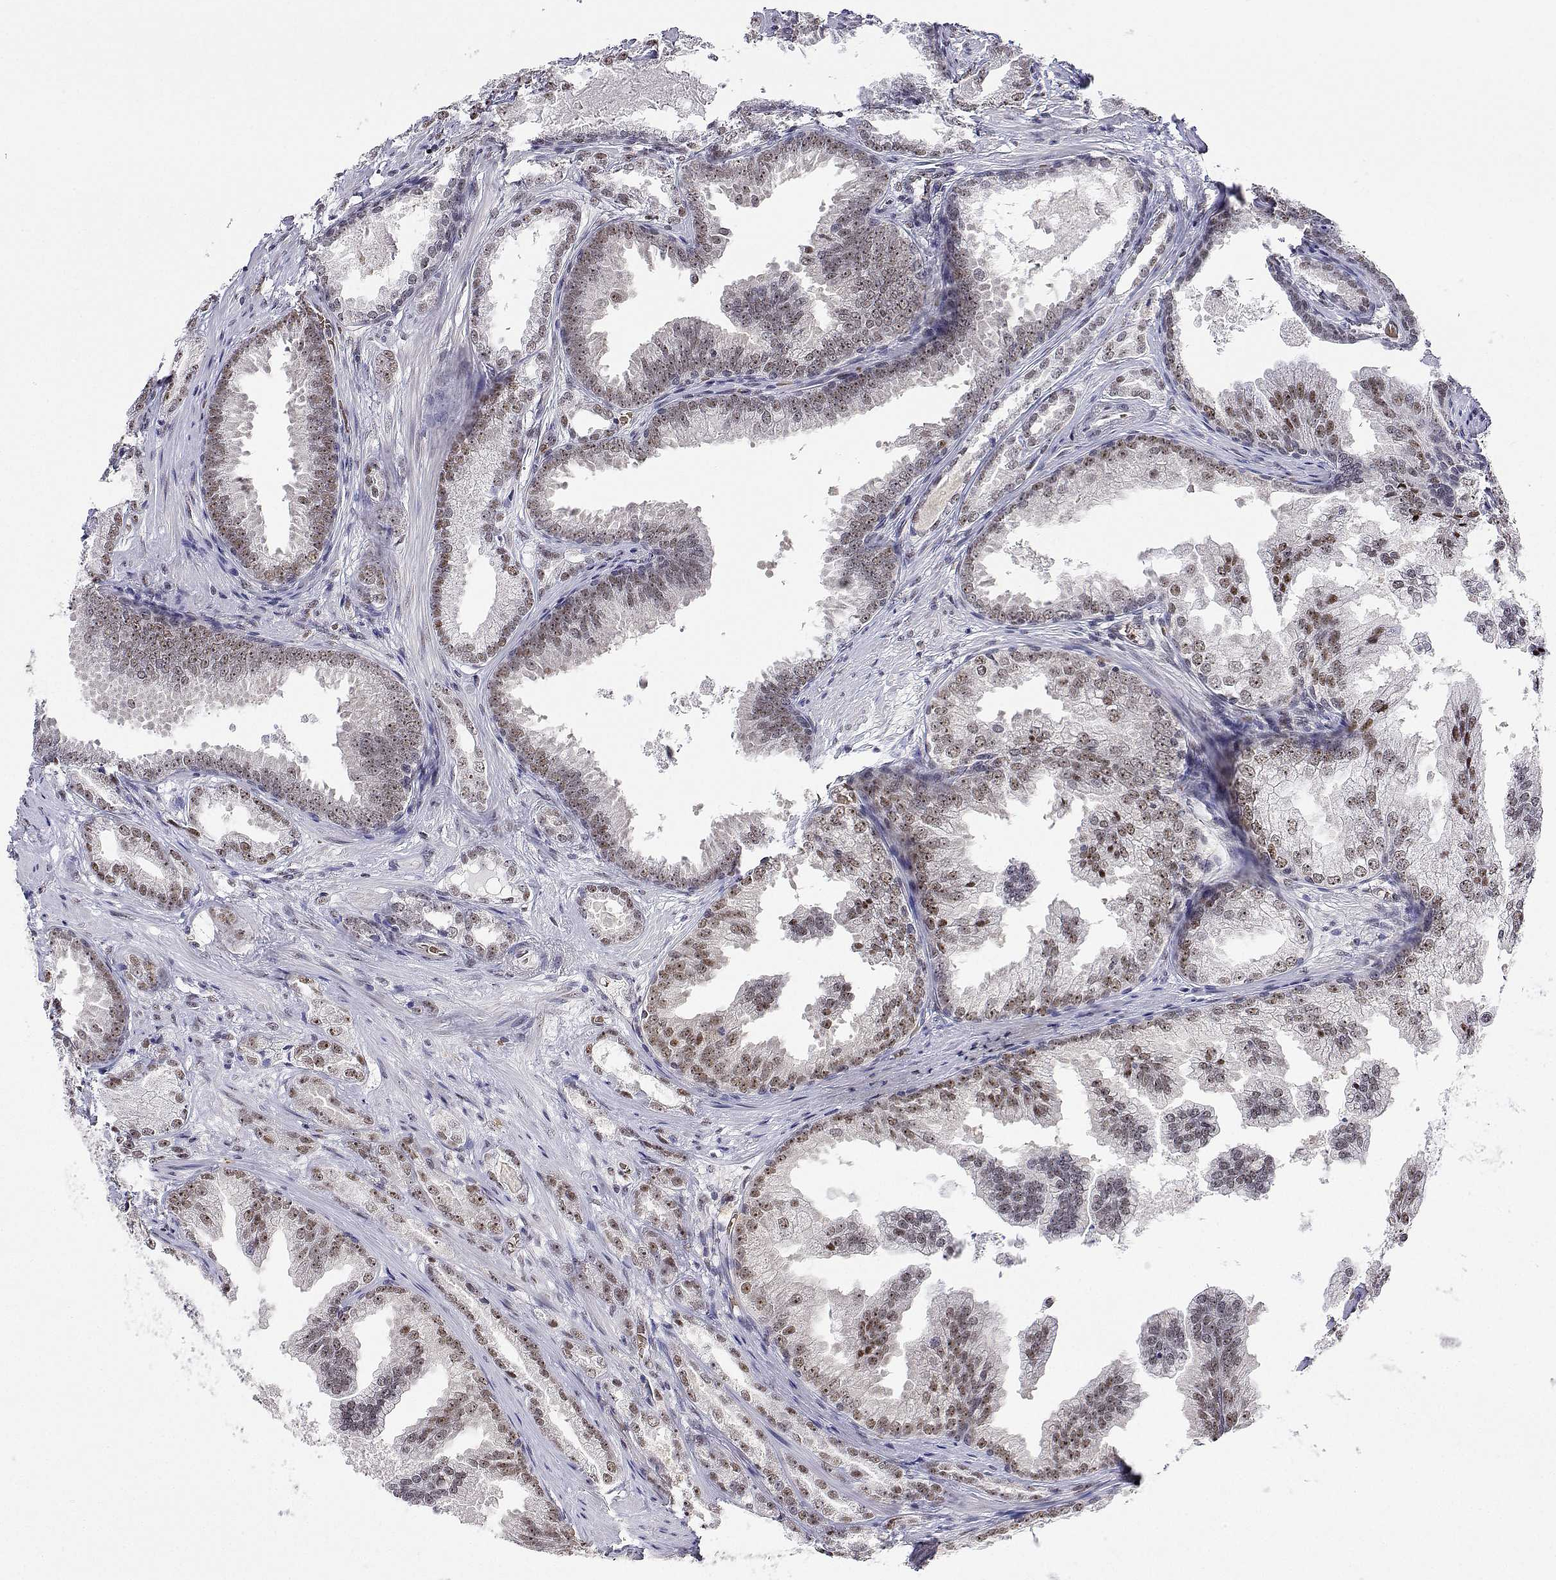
{"staining": {"intensity": "moderate", "quantity": ">75%", "location": "nuclear"}, "tissue": "prostate cancer", "cell_type": "Tumor cells", "image_type": "cancer", "snomed": [{"axis": "morphology", "description": "Adenocarcinoma, Low grade"}, {"axis": "topography", "description": "Prostate"}], "caption": "Immunohistochemical staining of human prostate adenocarcinoma (low-grade) exhibits medium levels of moderate nuclear protein positivity in about >75% of tumor cells.", "gene": "ADAR", "patient": {"sex": "male", "age": 65}}